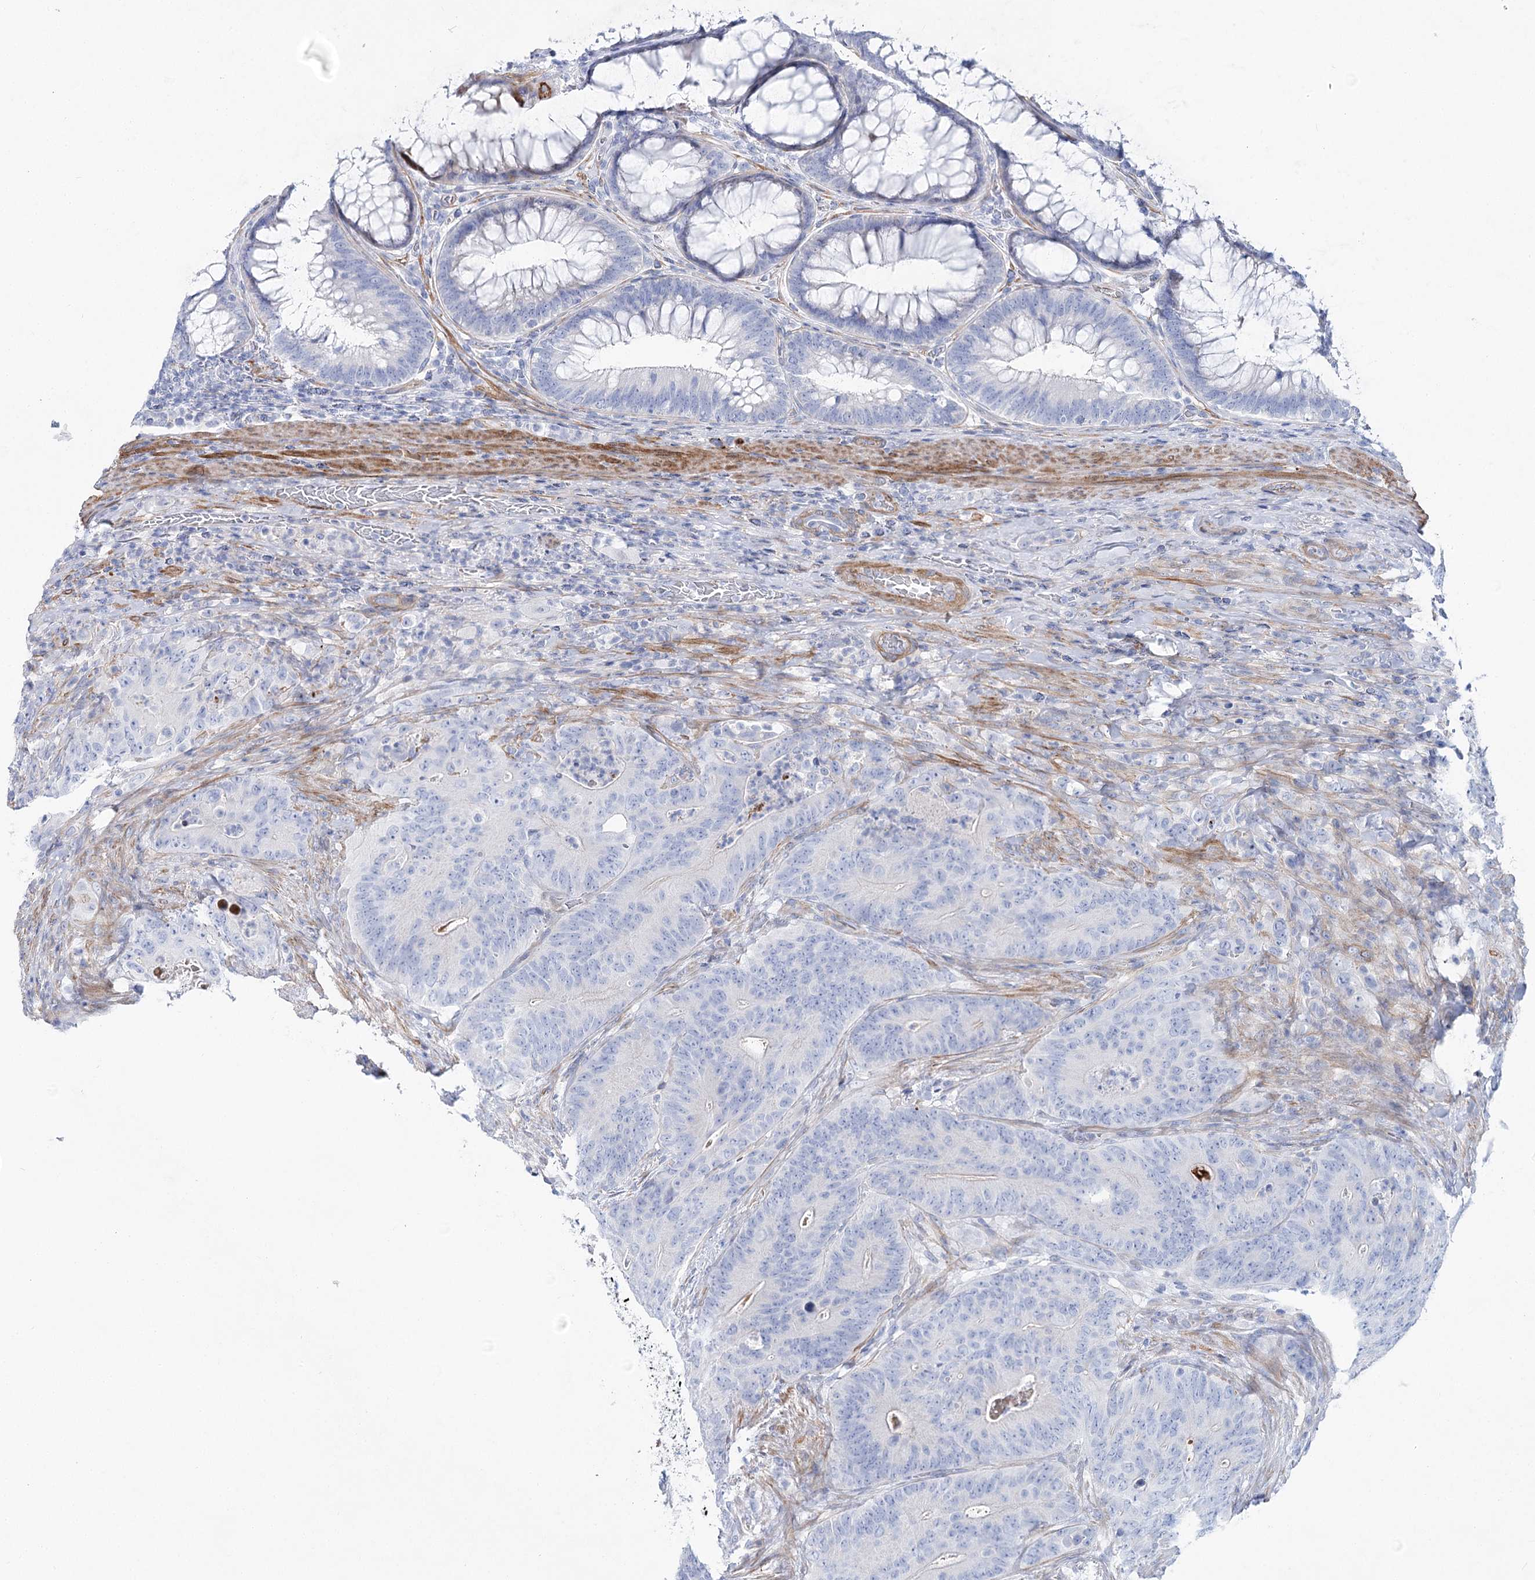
{"staining": {"intensity": "negative", "quantity": "none", "location": "none"}, "tissue": "colorectal cancer", "cell_type": "Tumor cells", "image_type": "cancer", "snomed": [{"axis": "morphology", "description": "Normal tissue, NOS"}, {"axis": "topography", "description": "Colon"}], "caption": "The histopathology image reveals no significant staining in tumor cells of colorectal cancer. (DAB immunohistochemistry (IHC) with hematoxylin counter stain).", "gene": "ANKRD23", "patient": {"sex": "female", "age": 82}}